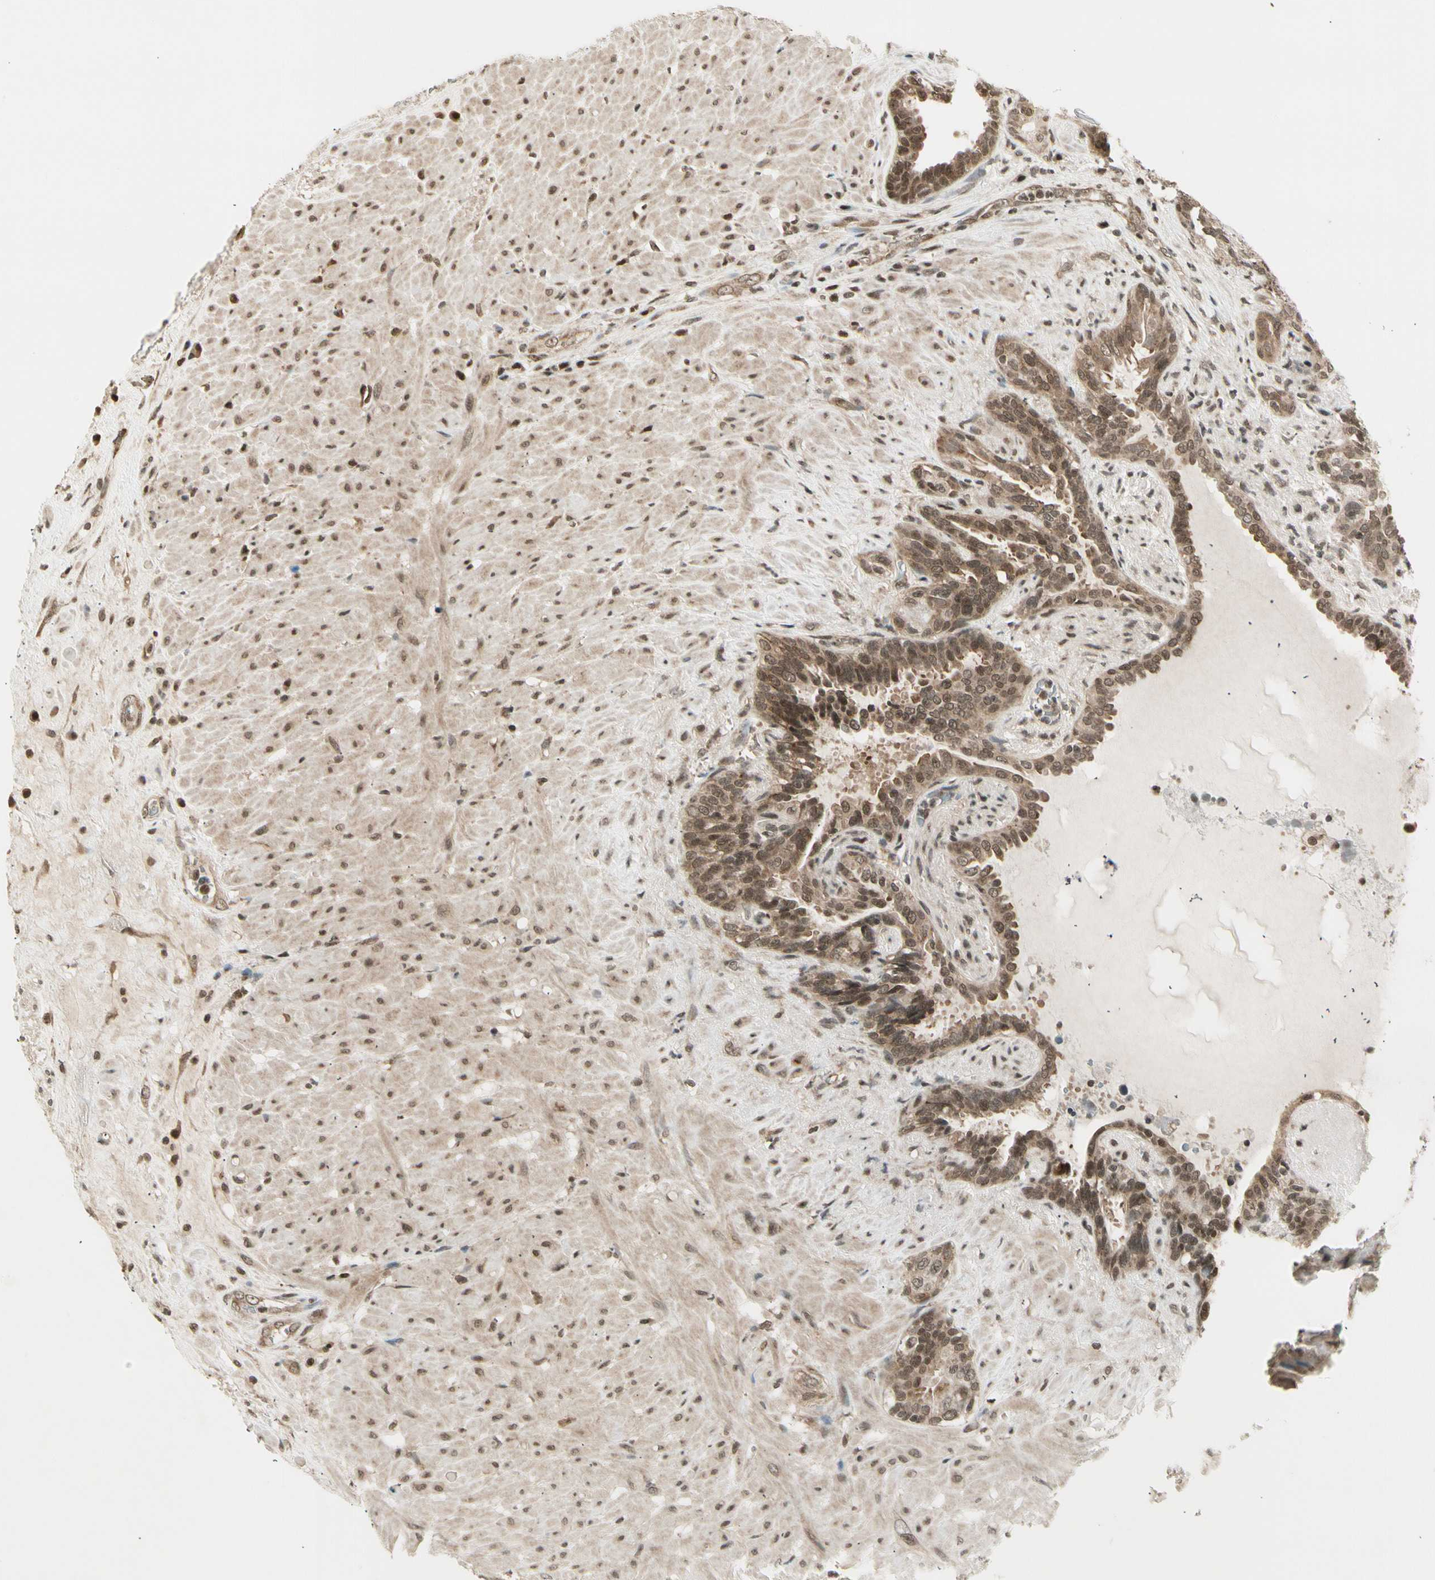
{"staining": {"intensity": "moderate", "quantity": ">75%", "location": "cytoplasmic/membranous,nuclear"}, "tissue": "seminal vesicle", "cell_type": "Glandular cells", "image_type": "normal", "snomed": [{"axis": "morphology", "description": "Normal tissue, NOS"}, {"axis": "topography", "description": "Seminal veicle"}], "caption": "A high-resolution micrograph shows immunohistochemistry (IHC) staining of benign seminal vesicle, which demonstrates moderate cytoplasmic/membranous,nuclear positivity in approximately >75% of glandular cells.", "gene": "SMN2", "patient": {"sex": "male", "age": 61}}